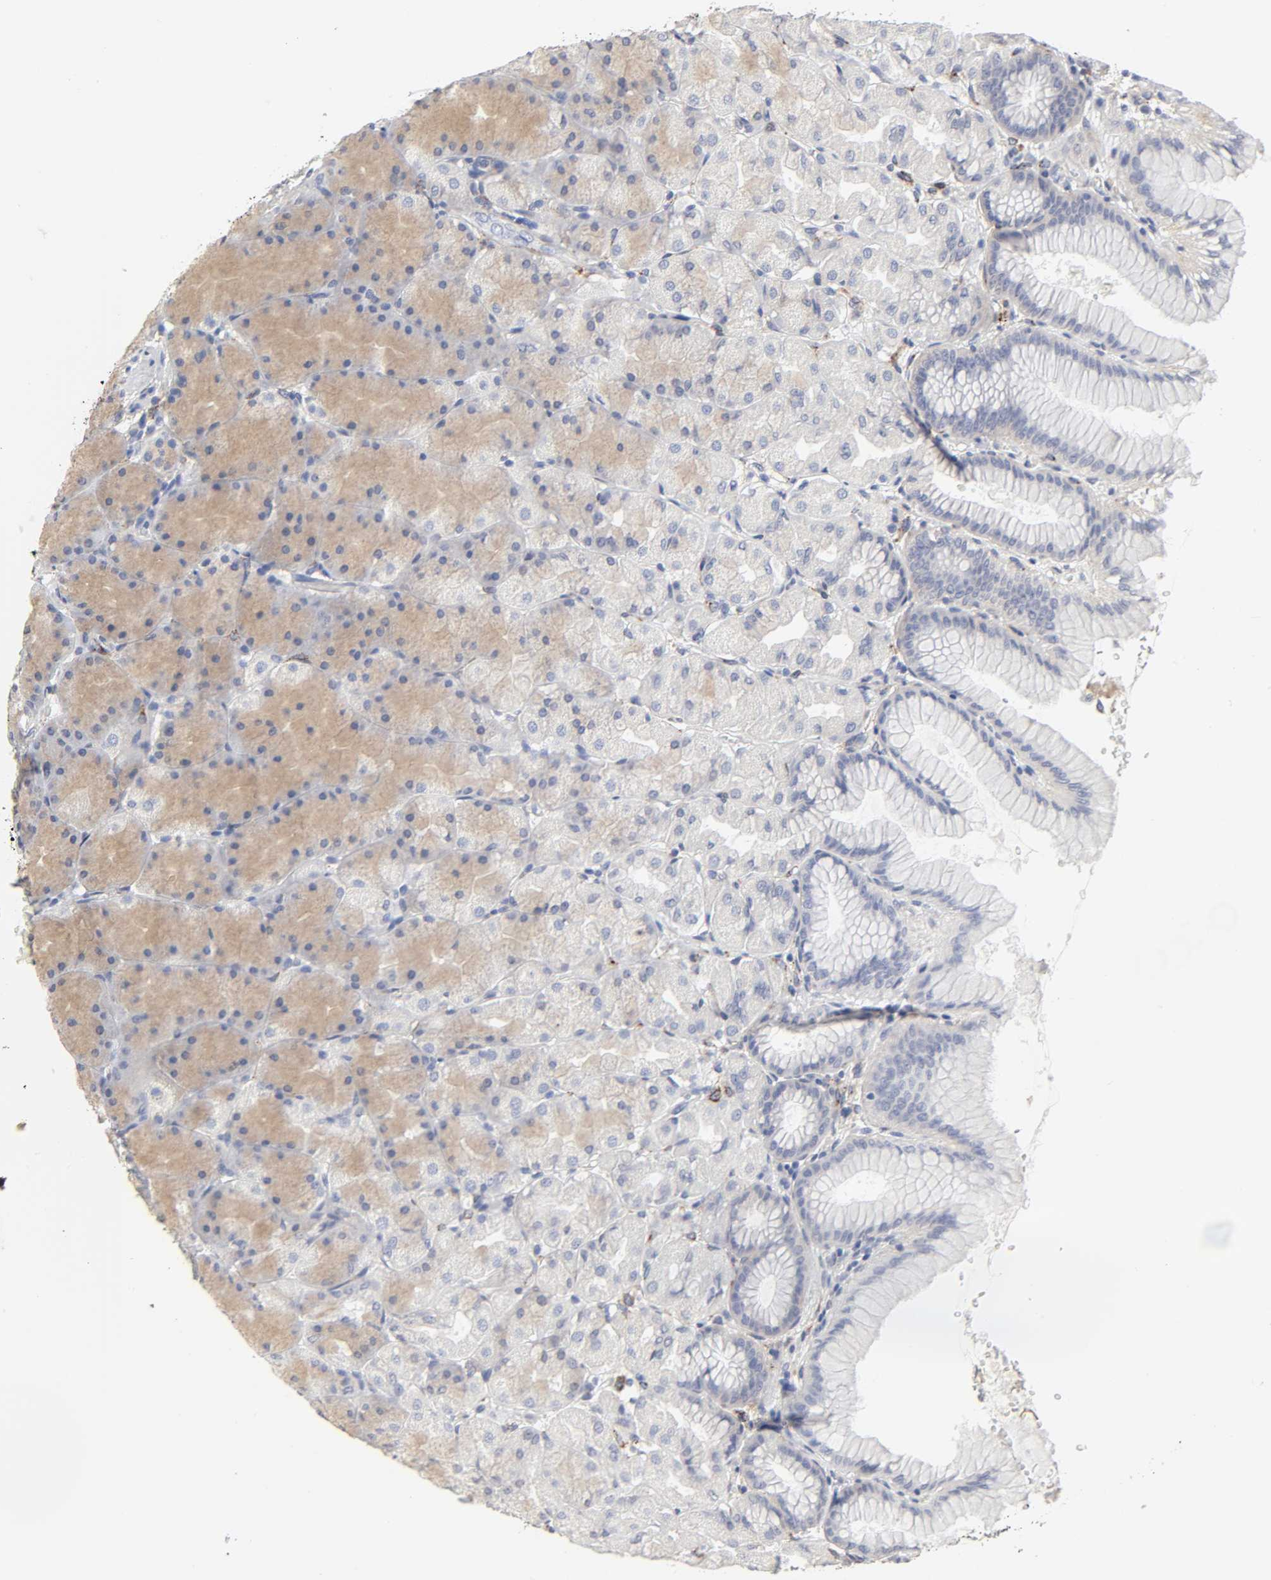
{"staining": {"intensity": "weak", "quantity": "25%-75%", "location": "cytoplasmic/membranous"}, "tissue": "stomach", "cell_type": "Glandular cells", "image_type": "normal", "snomed": [{"axis": "morphology", "description": "Normal tissue, NOS"}, {"axis": "topography", "description": "Stomach, upper"}], "caption": "Stomach stained for a protein reveals weak cytoplasmic/membranous positivity in glandular cells. The staining was performed using DAB, with brown indicating positive protein expression. Nuclei are stained blue with hematoxylin.", "gene": "LRP1", "patient": {"sex": "female", "age": 56}}